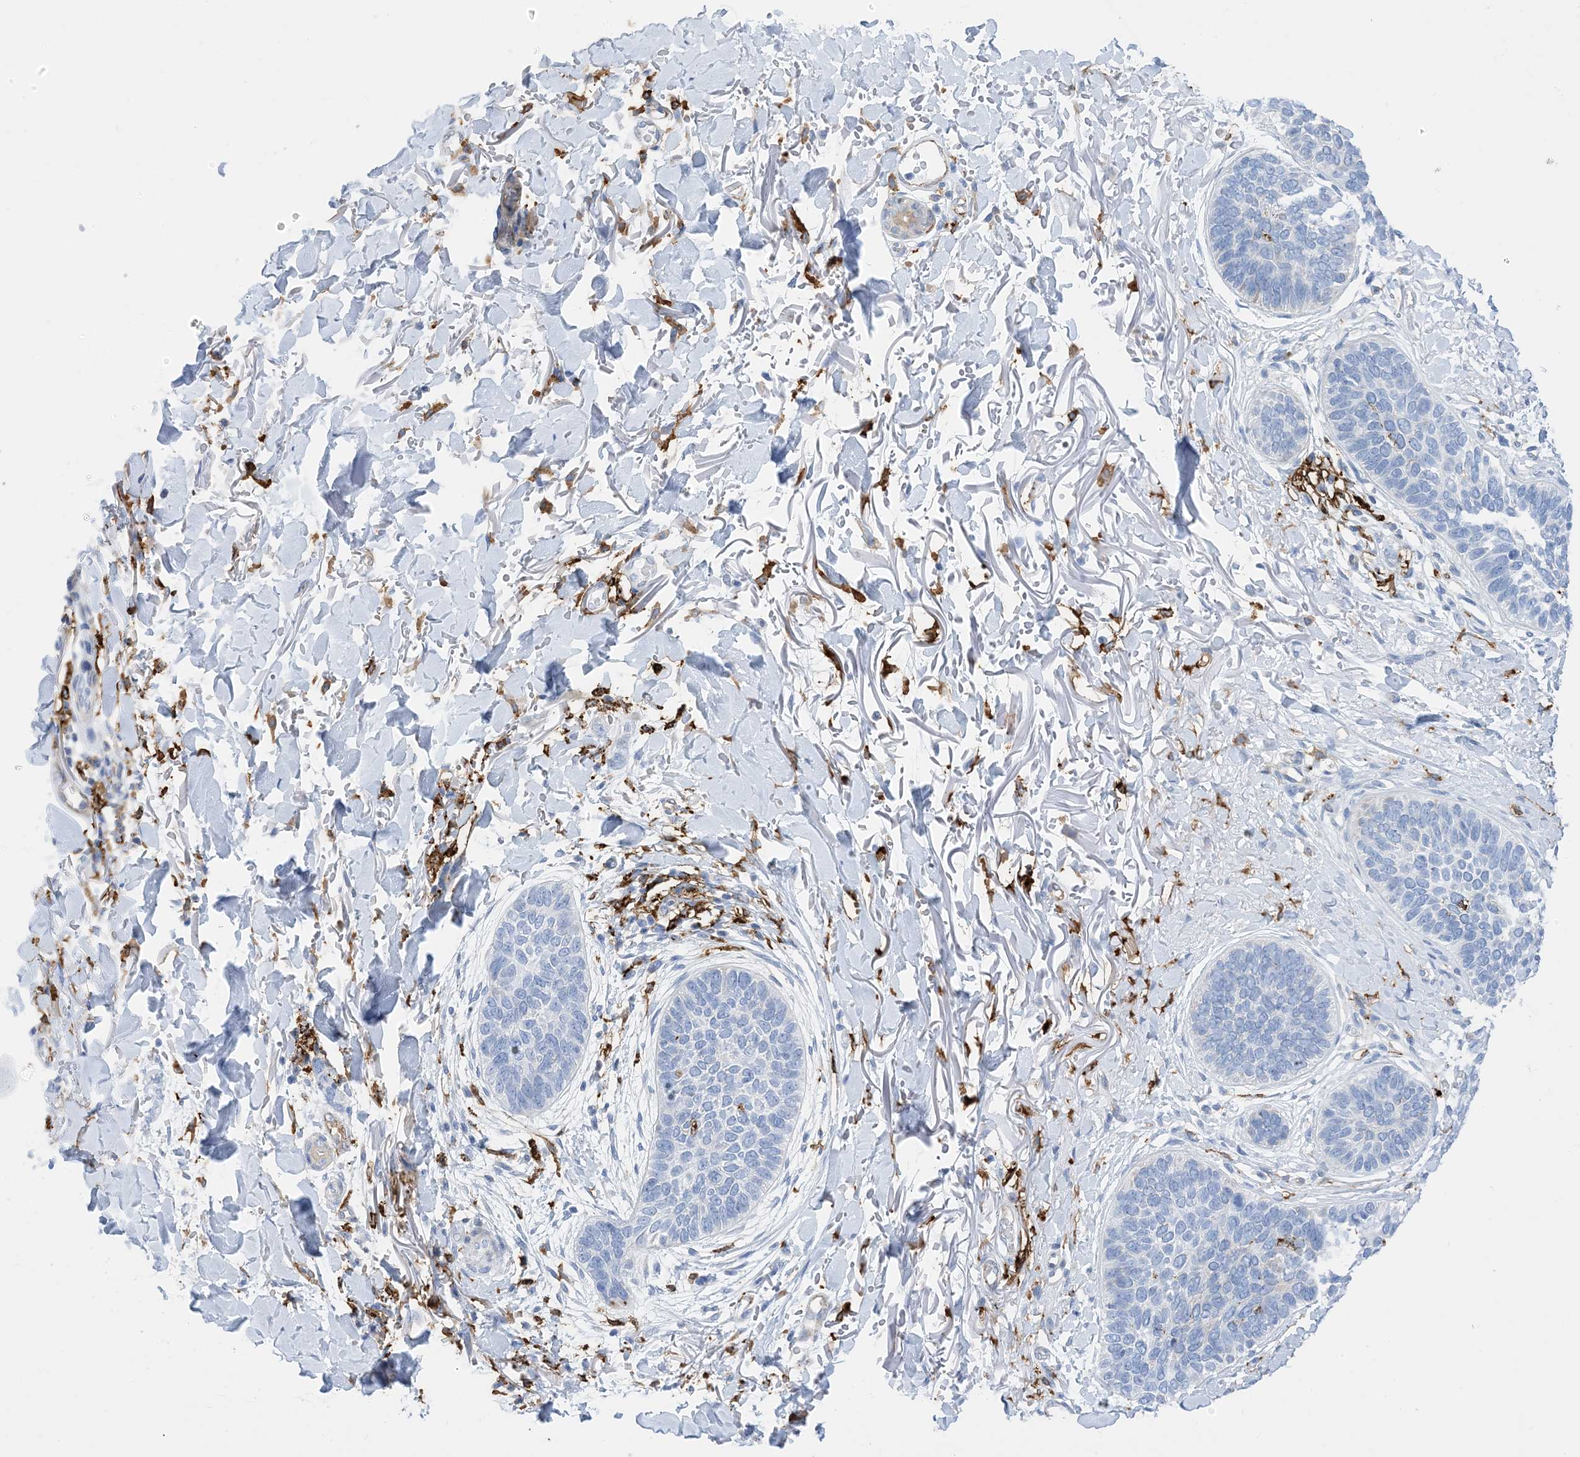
{"staining": {"intensity": "negative", "quantity": "none", "location": "none"}, "tissue": "skin cancer", "cell_type": "Tumor cells", "image_type": "cancer", "snomed": [{"axis": "morphology", "description": "Basal cell carcinoma"}, {"axis": "topography", "description": "Skin"}], "caption": "IHC micrograph of skin basal cell carcinoma stained for a protein (brown), which exhibits no expression in tumor cells.", "gene": "DPH3", "patient": {"sex": "male", "age": 85}}